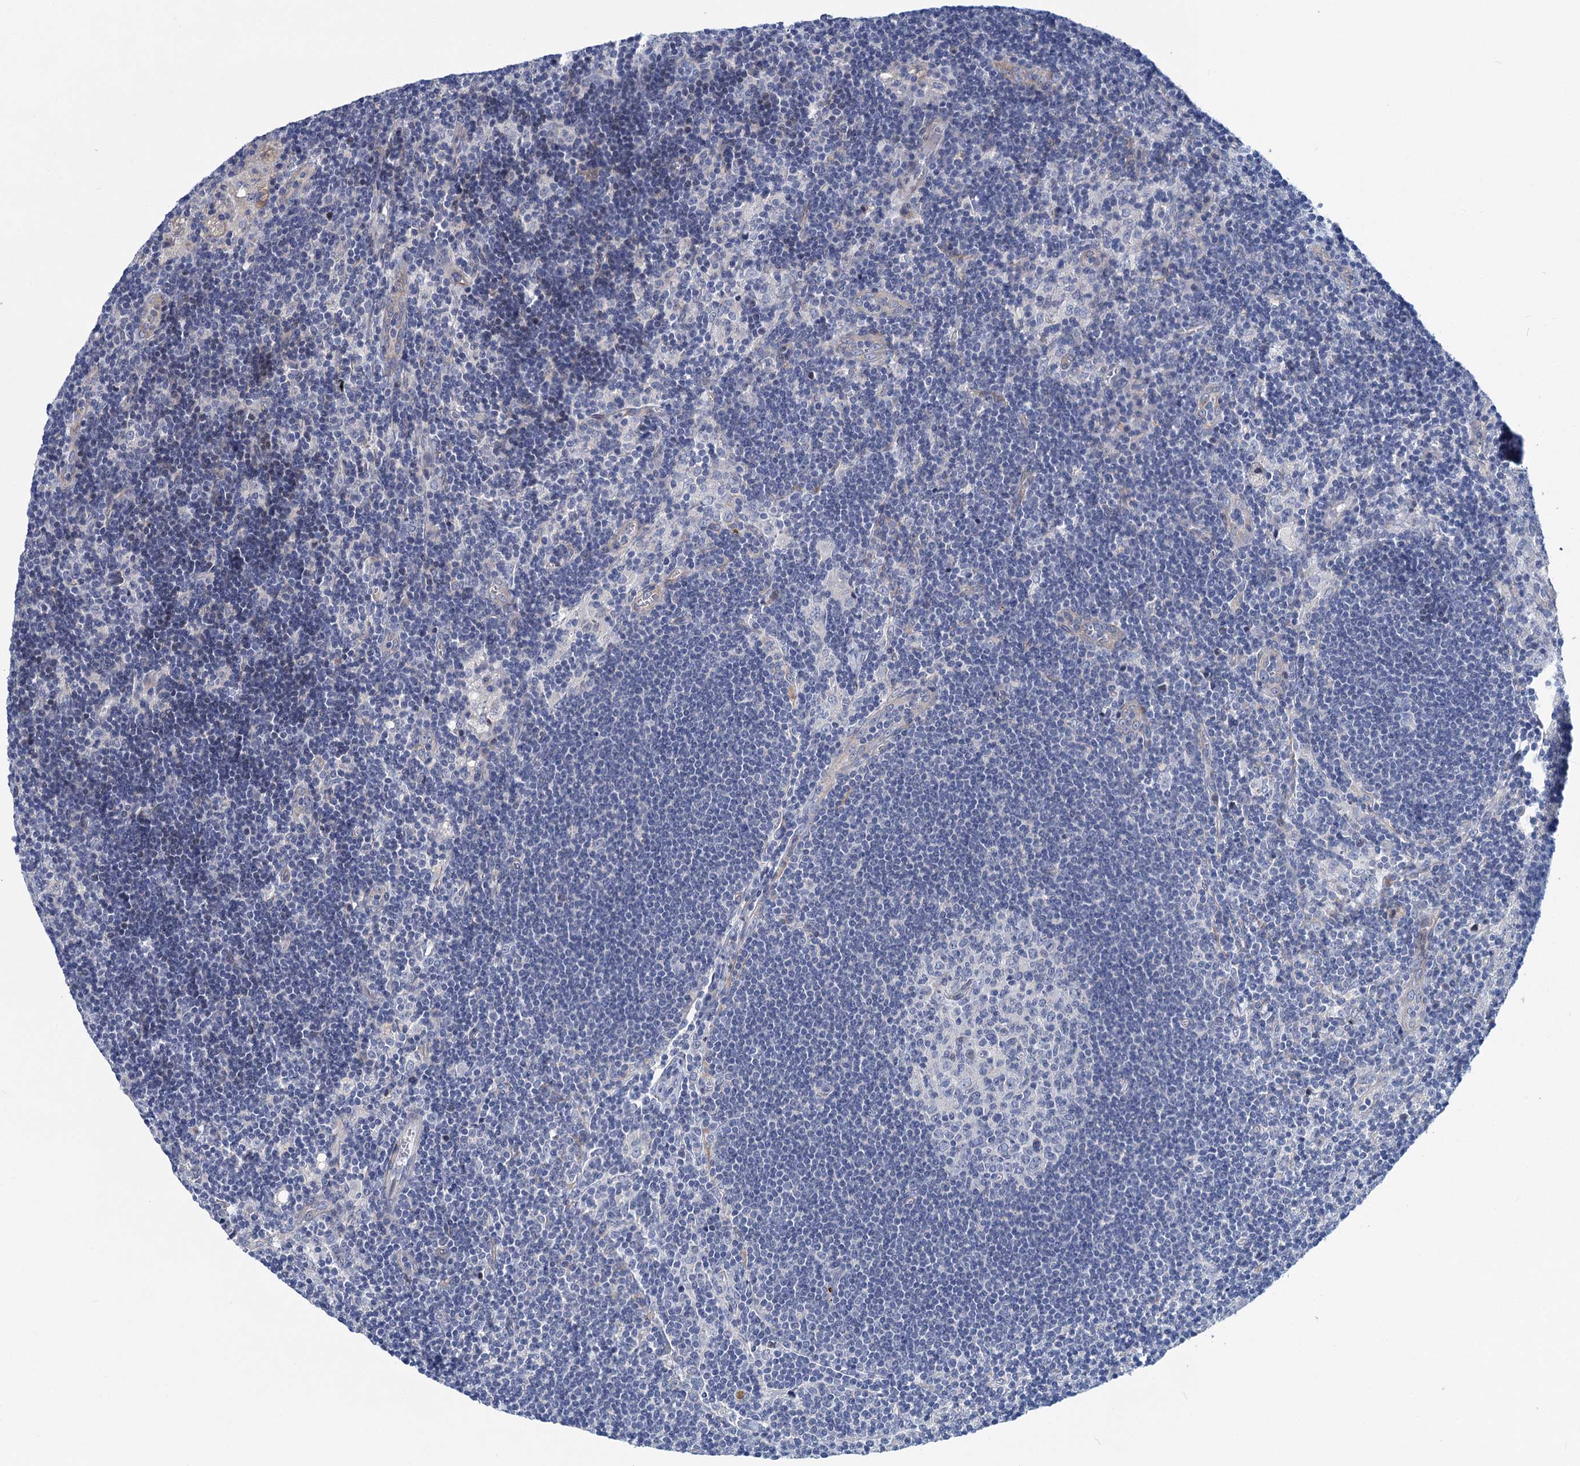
{"staining": {"intensity": "negative", "quantity": "none", "location": "none"}, "tissue": "lymph node", "cell_type": "Germinal center cells", "image_type": "normal", "snomed": [{"axis": "morphology", "description": "Normal tissue, NOS"}, {"axis": "topography", "description": "Lymph node"}], "caption": "This is an immunohistochemistry (IHC) micrograph of benign human lymph node. There is no staining in germinal center cells.", "gene": "CHDH", "patient": {"sex": "male", "age": 24}}